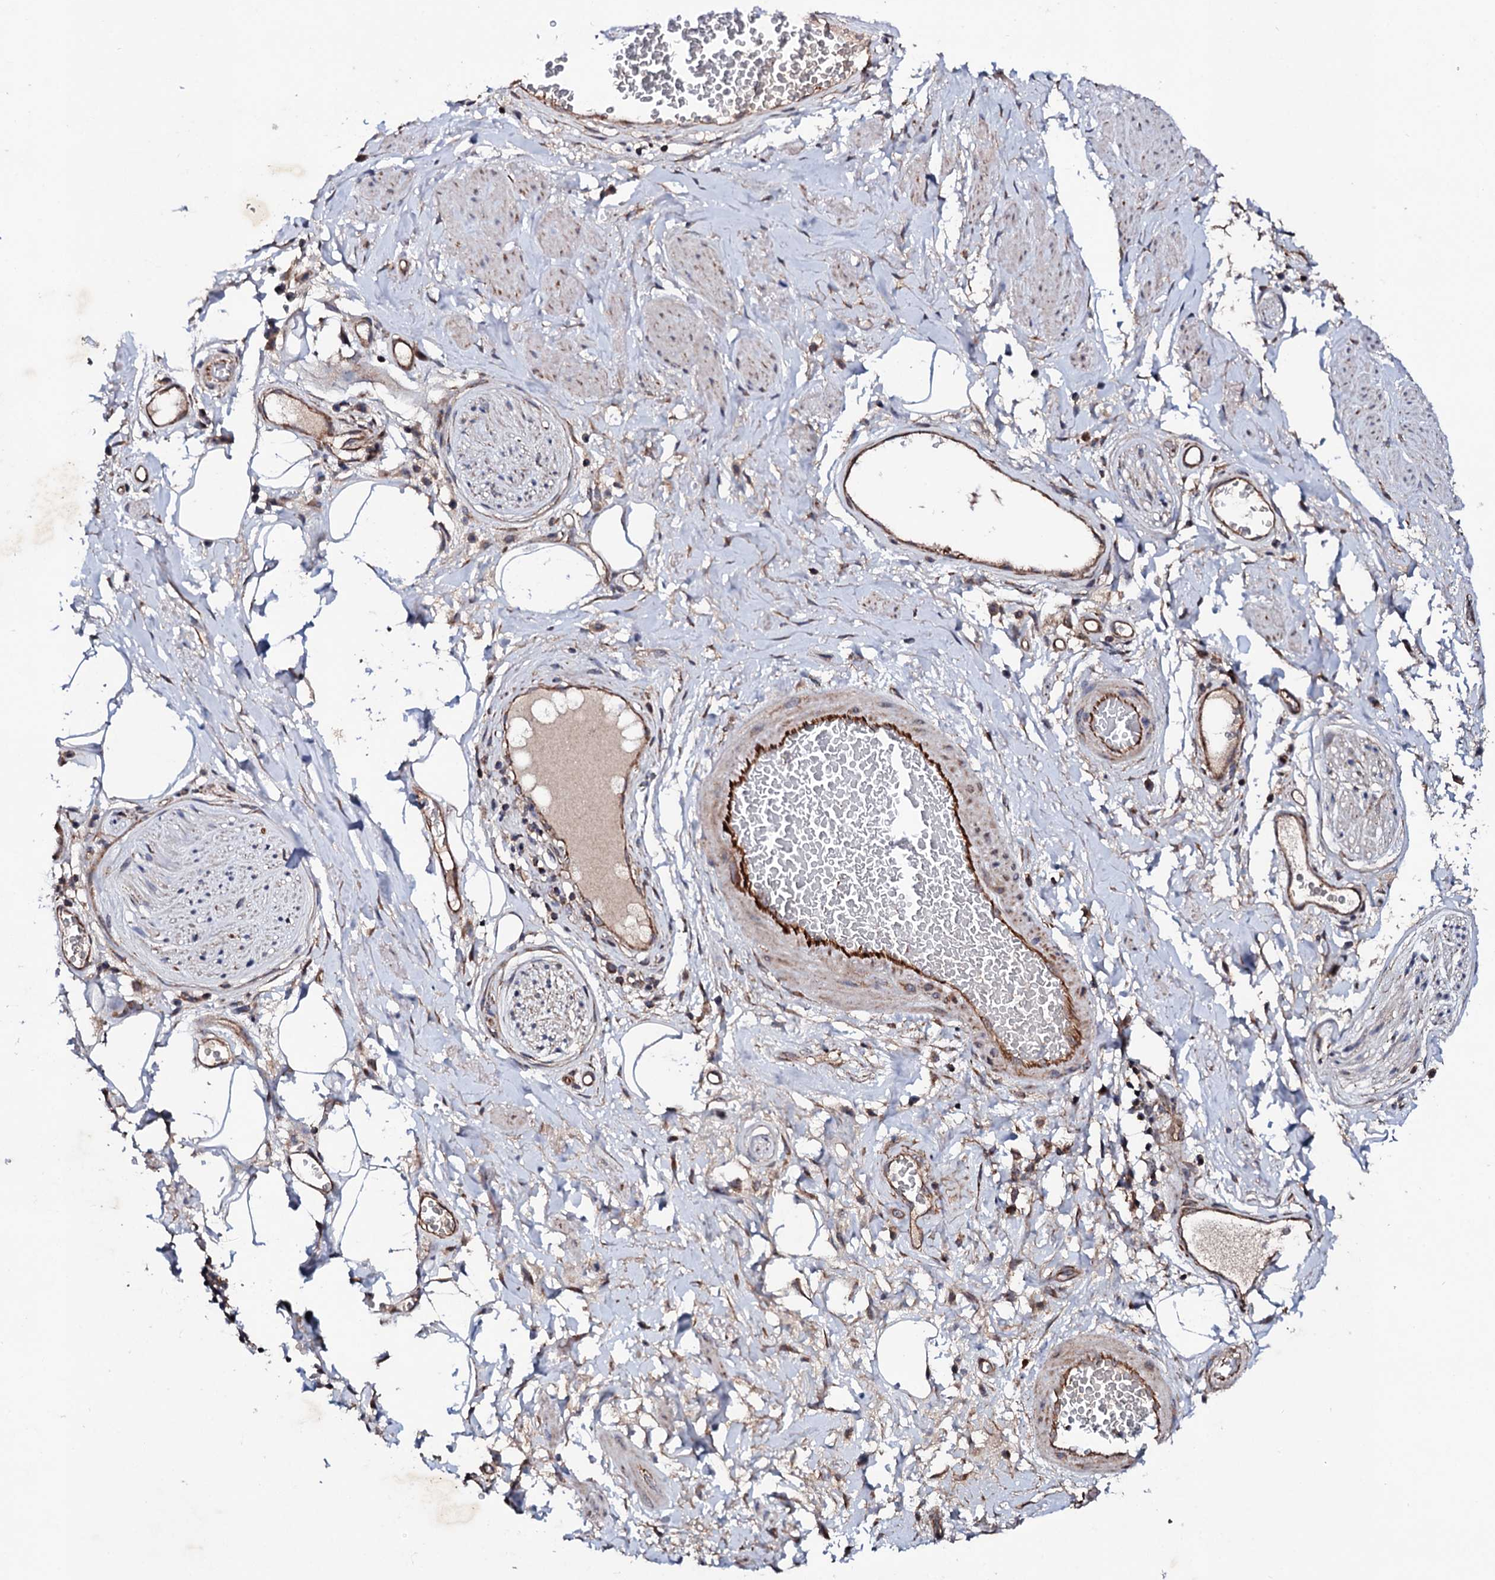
{"staining": {"intensity": "negative", "quantity": "none", "location": "none"}, "tissue": "adipose tissue", "cell_type": "Adipocytes", "image_type": "normal", "snomed": [{"axis": "morphology", "description": "Normal tissue, NOS"}, {"axis": "morphology", "description": "Adenocarcinoma, NOS"}, {"axis": "topography", "description": "Rectum"}, {"axis": "topography", "description": "Vagina"}, {"axis": "topography", "description": "Peripheral nerve tissue"}], "caption": "Immunohistochemical staining of unremarkable adipose tissue demonstrates no significant expression in adipocytes. (Stains: DAB (3,3'-diaminobenzidine) immunohistochemistry with hematoxylin counter stain, Microscopy: brightfield microscopy at high magnification).", "gene": "MTIF3", "patient": {"sex": "female", "age": 71}}